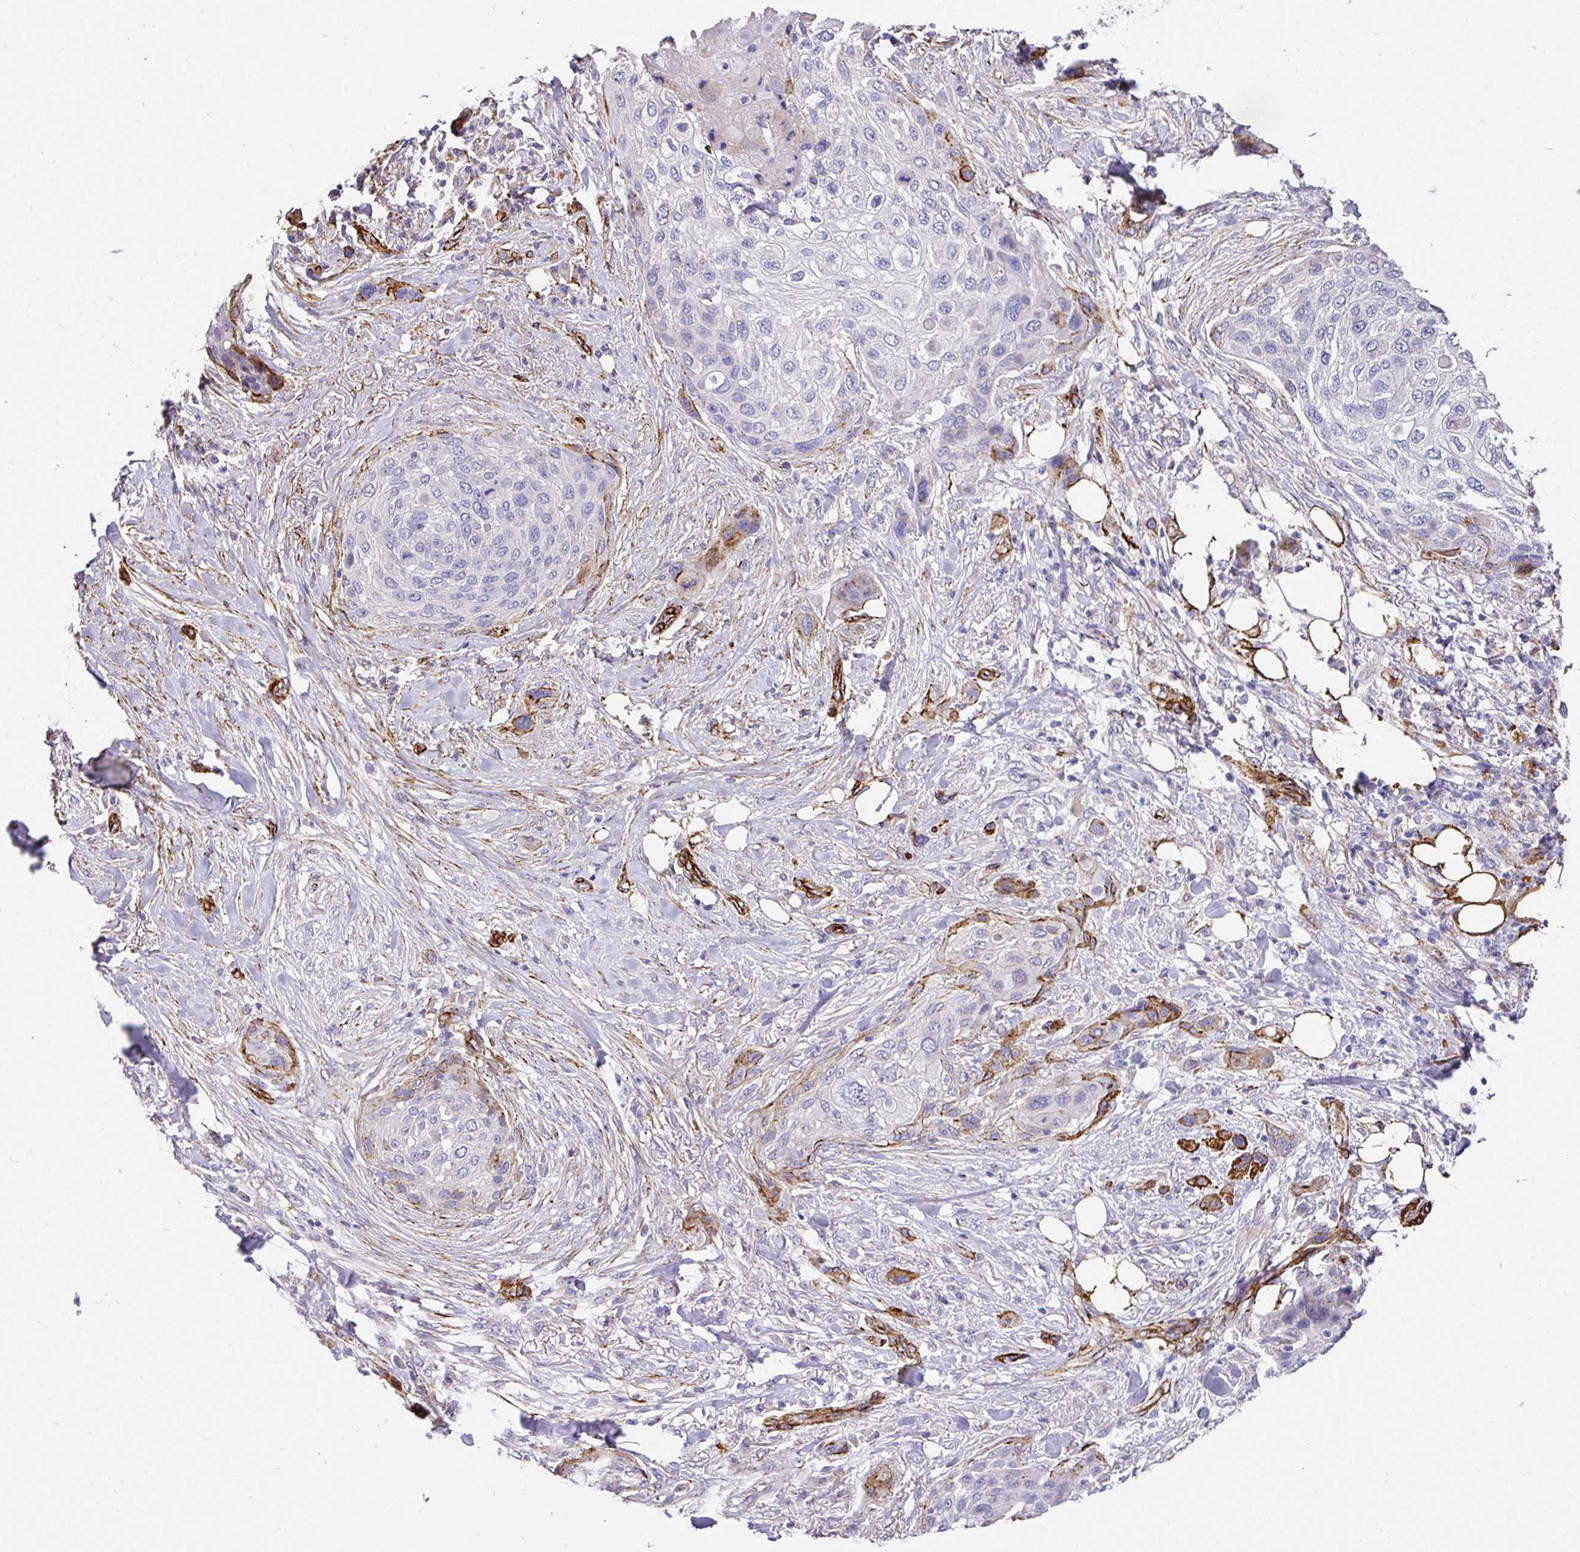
{"staining": {"intensity": "negative", "quantity": "none", "location": "none"}, "tissue": "skin cancer", "cell_type": "Tumor cells", "image_type": "cancer", "snomed": [{"axis": "morphology", "description": "Squamous cell carcinoma, NOS"}, {"axis": "topography", "description": "Skin"}], "caption": "High power microscopy micrograph of an IHC image of squamous cell carcinoma (skin), revealing no significant positivity in tumor cells.", "gene": "SLC25A17", "patient": {"sex": "female", "age": 87}}